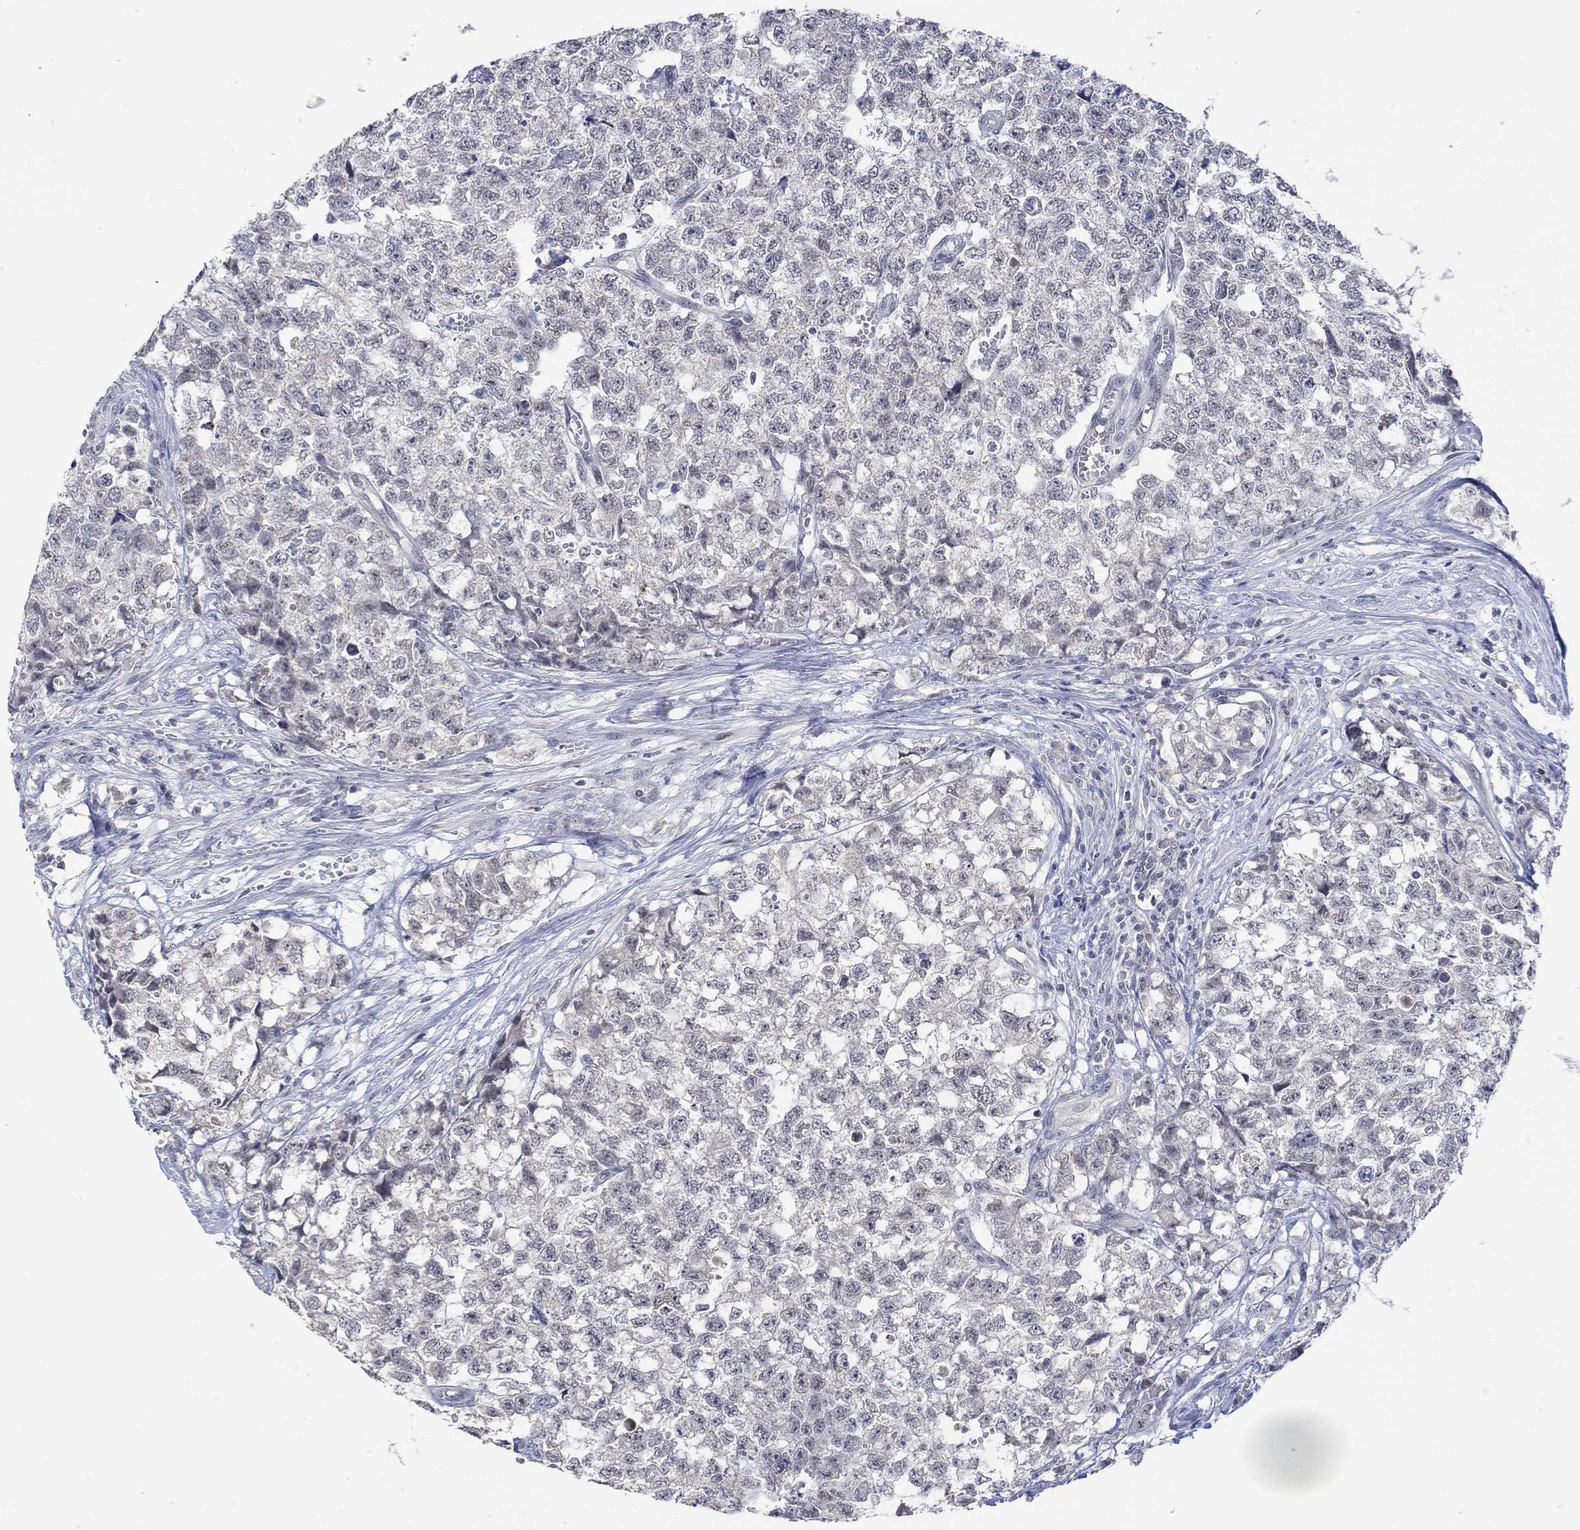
{"staining": {"intensity": "negative", "quantity": "none", "location": "none"}, "tissue": "testis cancer", "cell_type": "Tumor cells", "image_type": "cancer", "snomed": [{"axis": "morphology", "description": "Seminoma, NOS"}, {"axis": "morphology", "description": "Carcinoma, Embryonal, NOS"}, {"axis": "topography", "description": "Testis"}], "caption": "A photomicrograph of embryonal carcinoma (testis) stained for a protein displays no brown staining in tumor cells. (IHC, brightfield microscopy, high magnification).", "gene": "SLC48A1", "patient": {"sex": "male", "age": 22}}